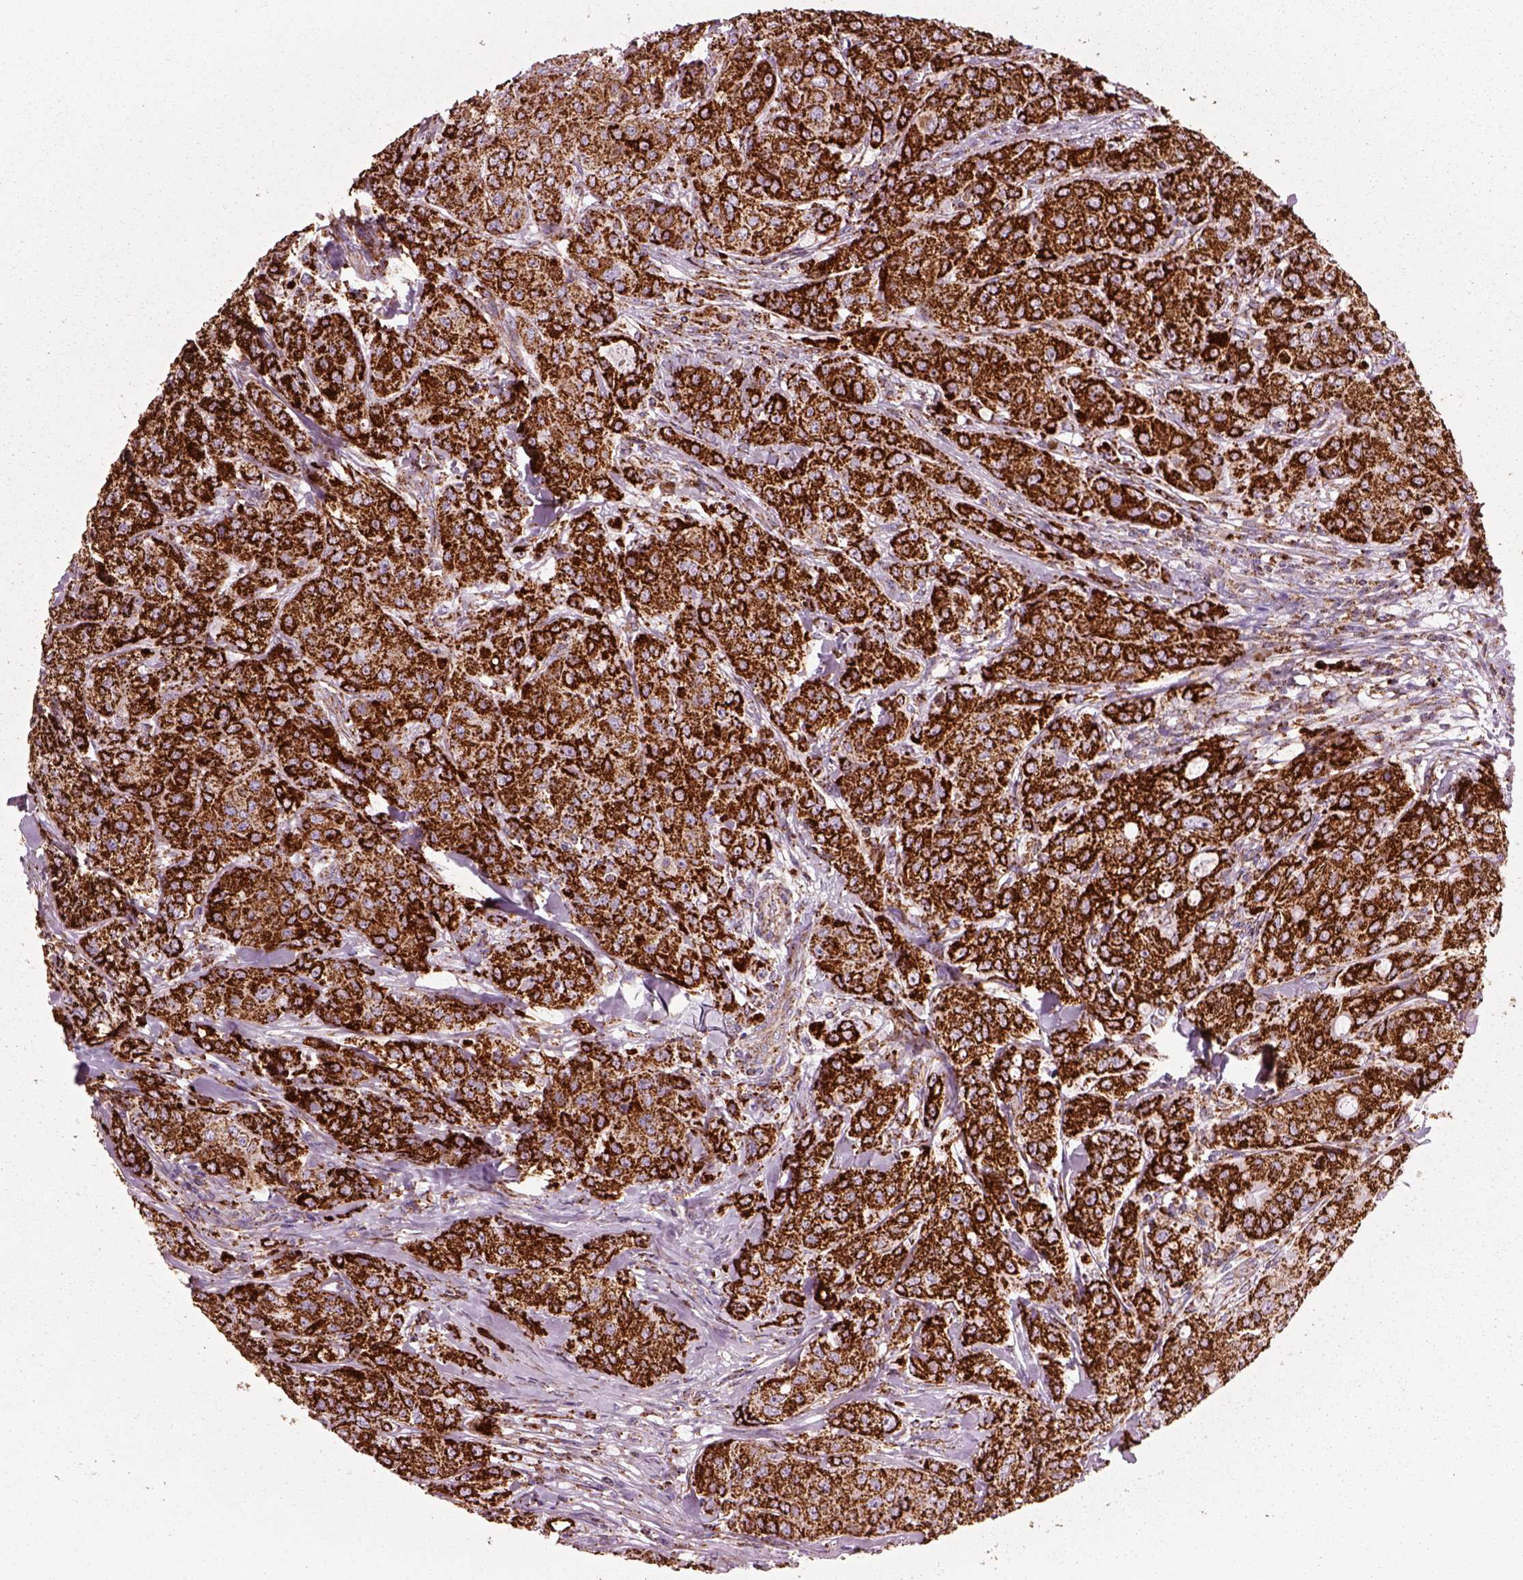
{"staining": {"intensity": "strong", "quantity": ">75%", "location": "cytoplasmic/membranous"}, "tissue": "breast cancer", "cell_type": "Tumor cells", "image_type": "cancer", "snomed": [{"axis": "morphology", "description": "Duct carcinoma"}, {"axis": "topography", "description": "Breast"}], "caption": "Human breast cancer (intraductal carcinoma) stained for a protein (brown) reveals strong cytoplasmic/membranous positive staining in approximately >75% of tumor cells.", "gene": "SLC25A24", "patient": {"sex": "female", "age": 43}}